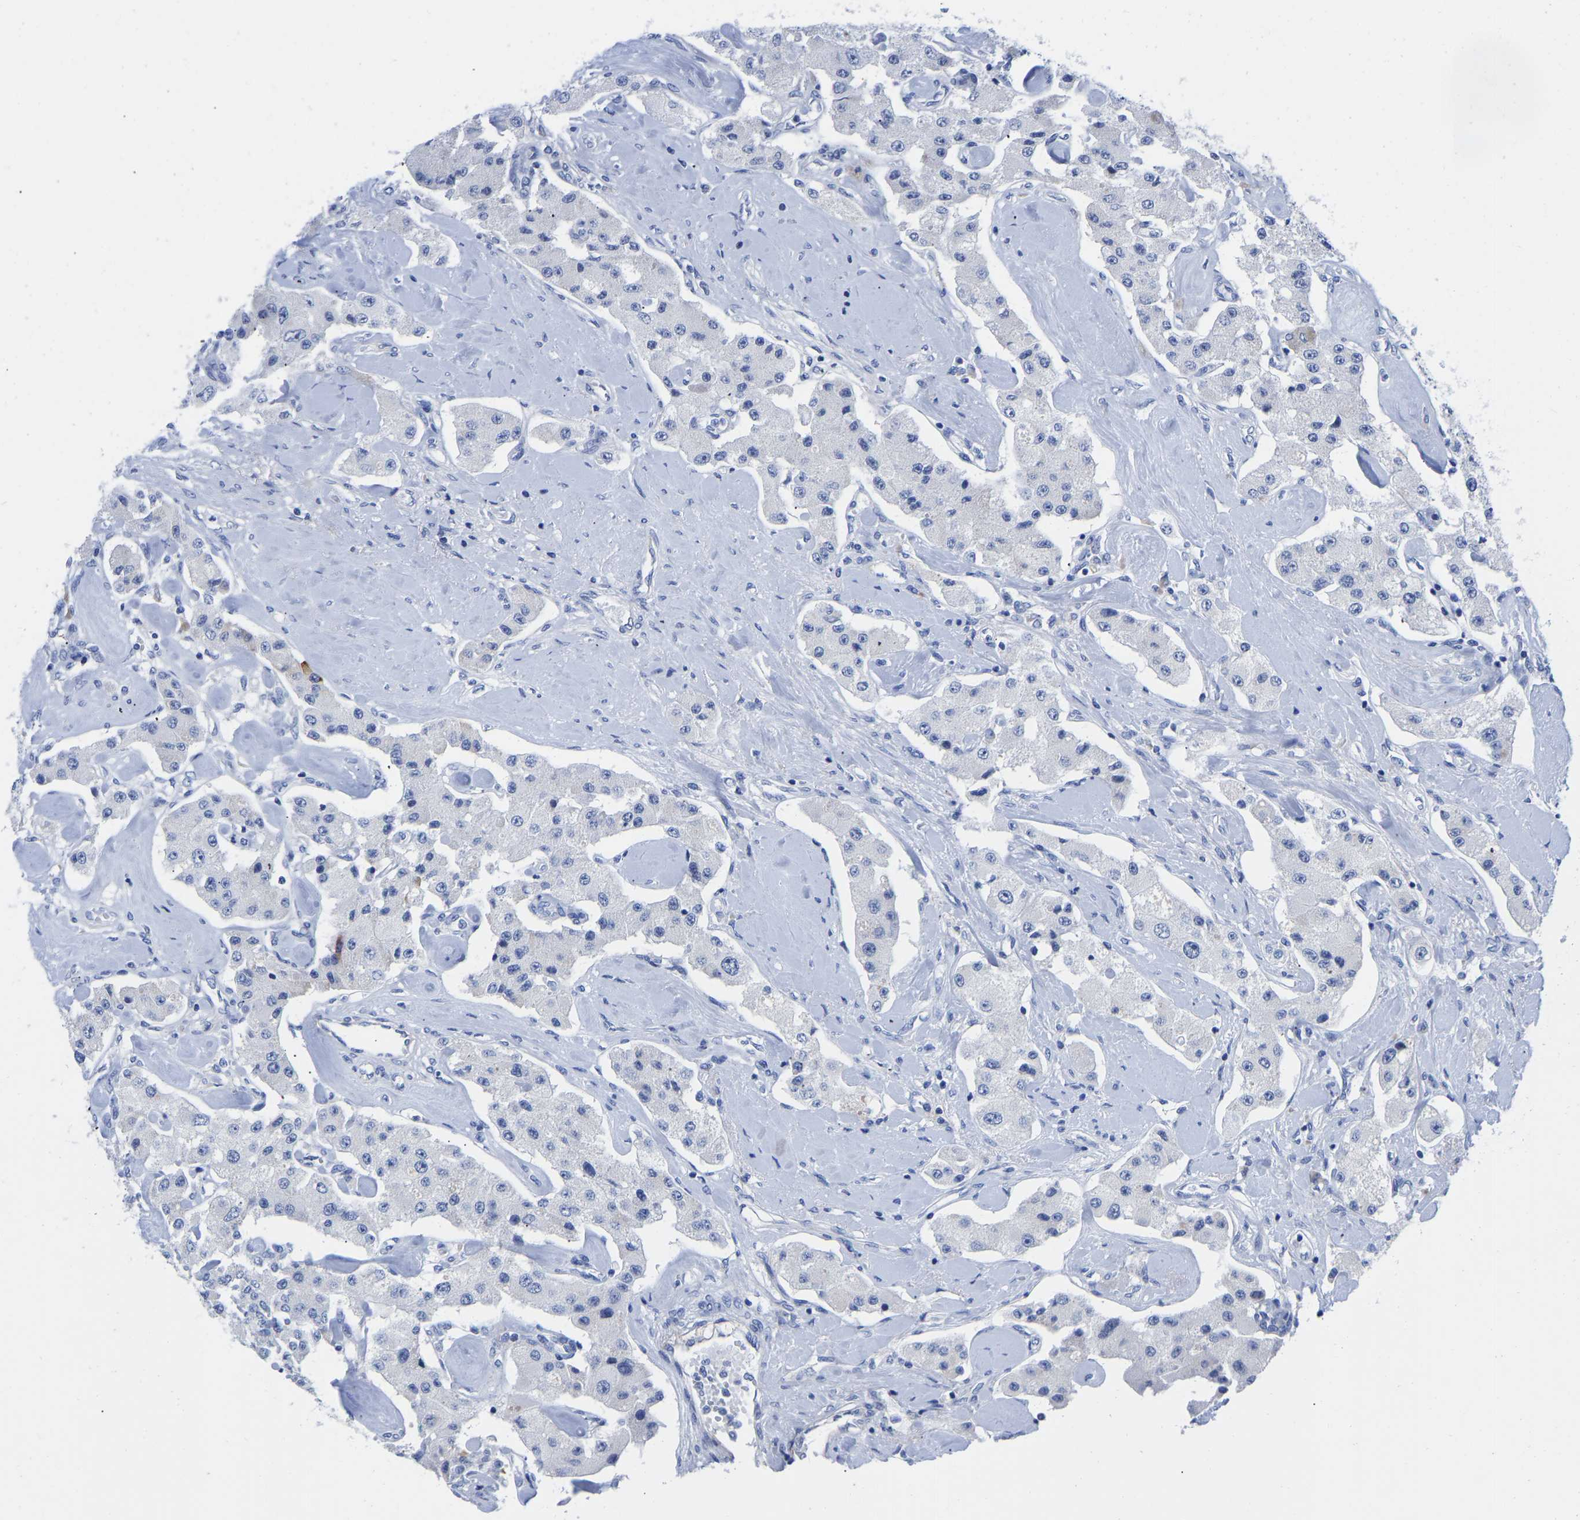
{"staining": {"intensity": "negative", "quantity": "none", "location": "none"}, "tissue": "carcinoid", "cell_type": "Tumor cells", "image_type": "cancer", "snomed": [{"axis": "morphology", "description": "Carcinoid, malignant, NOS"}, {"axis": "topography", "description": "Pancreas"}], "caption": "There is no significant expression in tumor cells of malignant carcinoid.", "gene": "GPA33", "patient": {"sex": "male", "age": 41}}